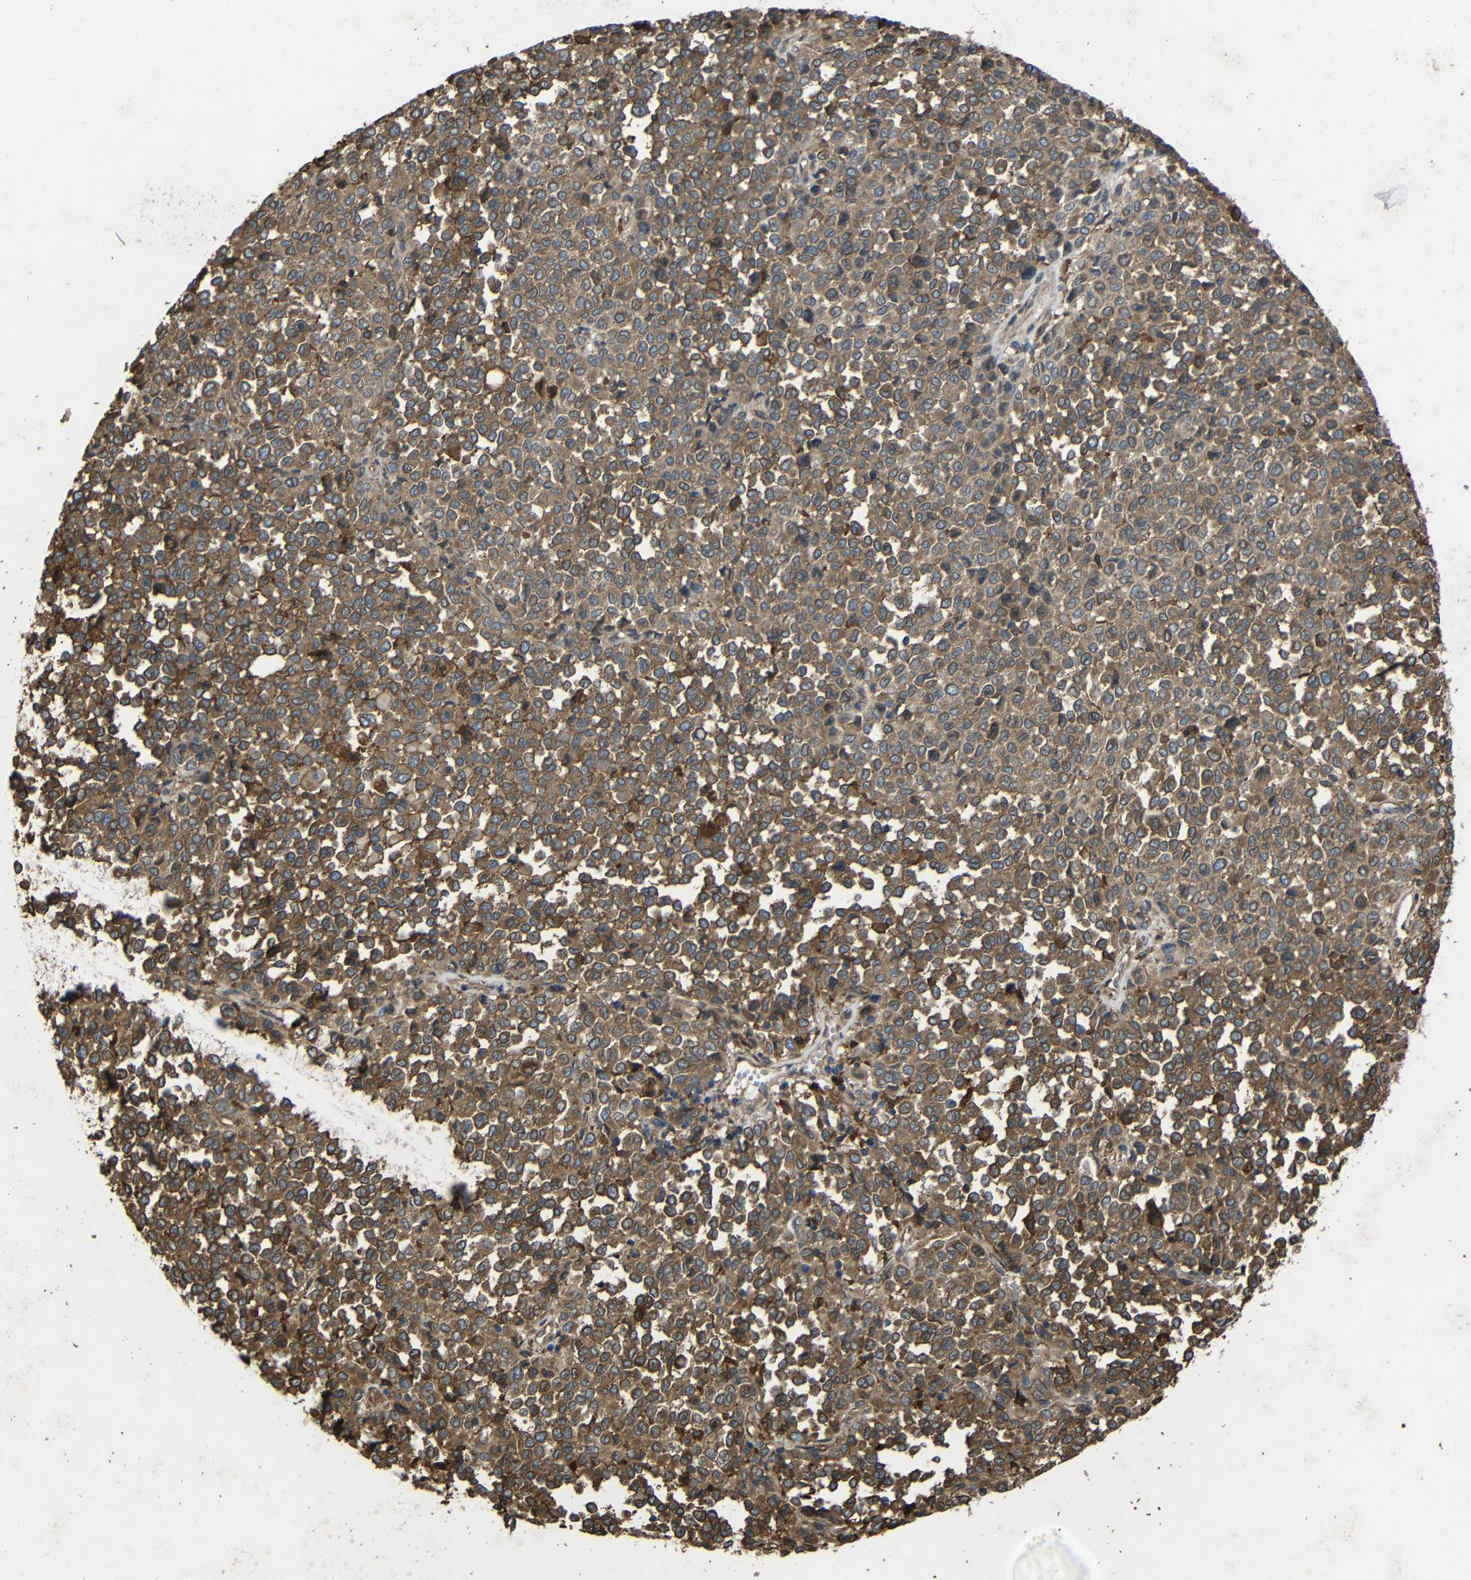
{"staining": {"intensity": "moderate", "quantity": ">75%", "location": "cytoplasmic/membranous"}, "tissue": "melanoma", "cell_type": "Tumor cells", "image_type": "cancer", "snomed": [{"axis": "morphology", "description": "Malignant melanoma, Metastatic site"}, {"axis": "topography", "description": "Pancreas"}], "caption": "The photomicrograph shows immunohistochemical staining of malignant melanoma (metastatic site). There is moderate cytoplasmic/membranous expression is present in about >75% of tumor cells.", "gene": "TREM2", "patient": {"sex": "female", "age": 30}}